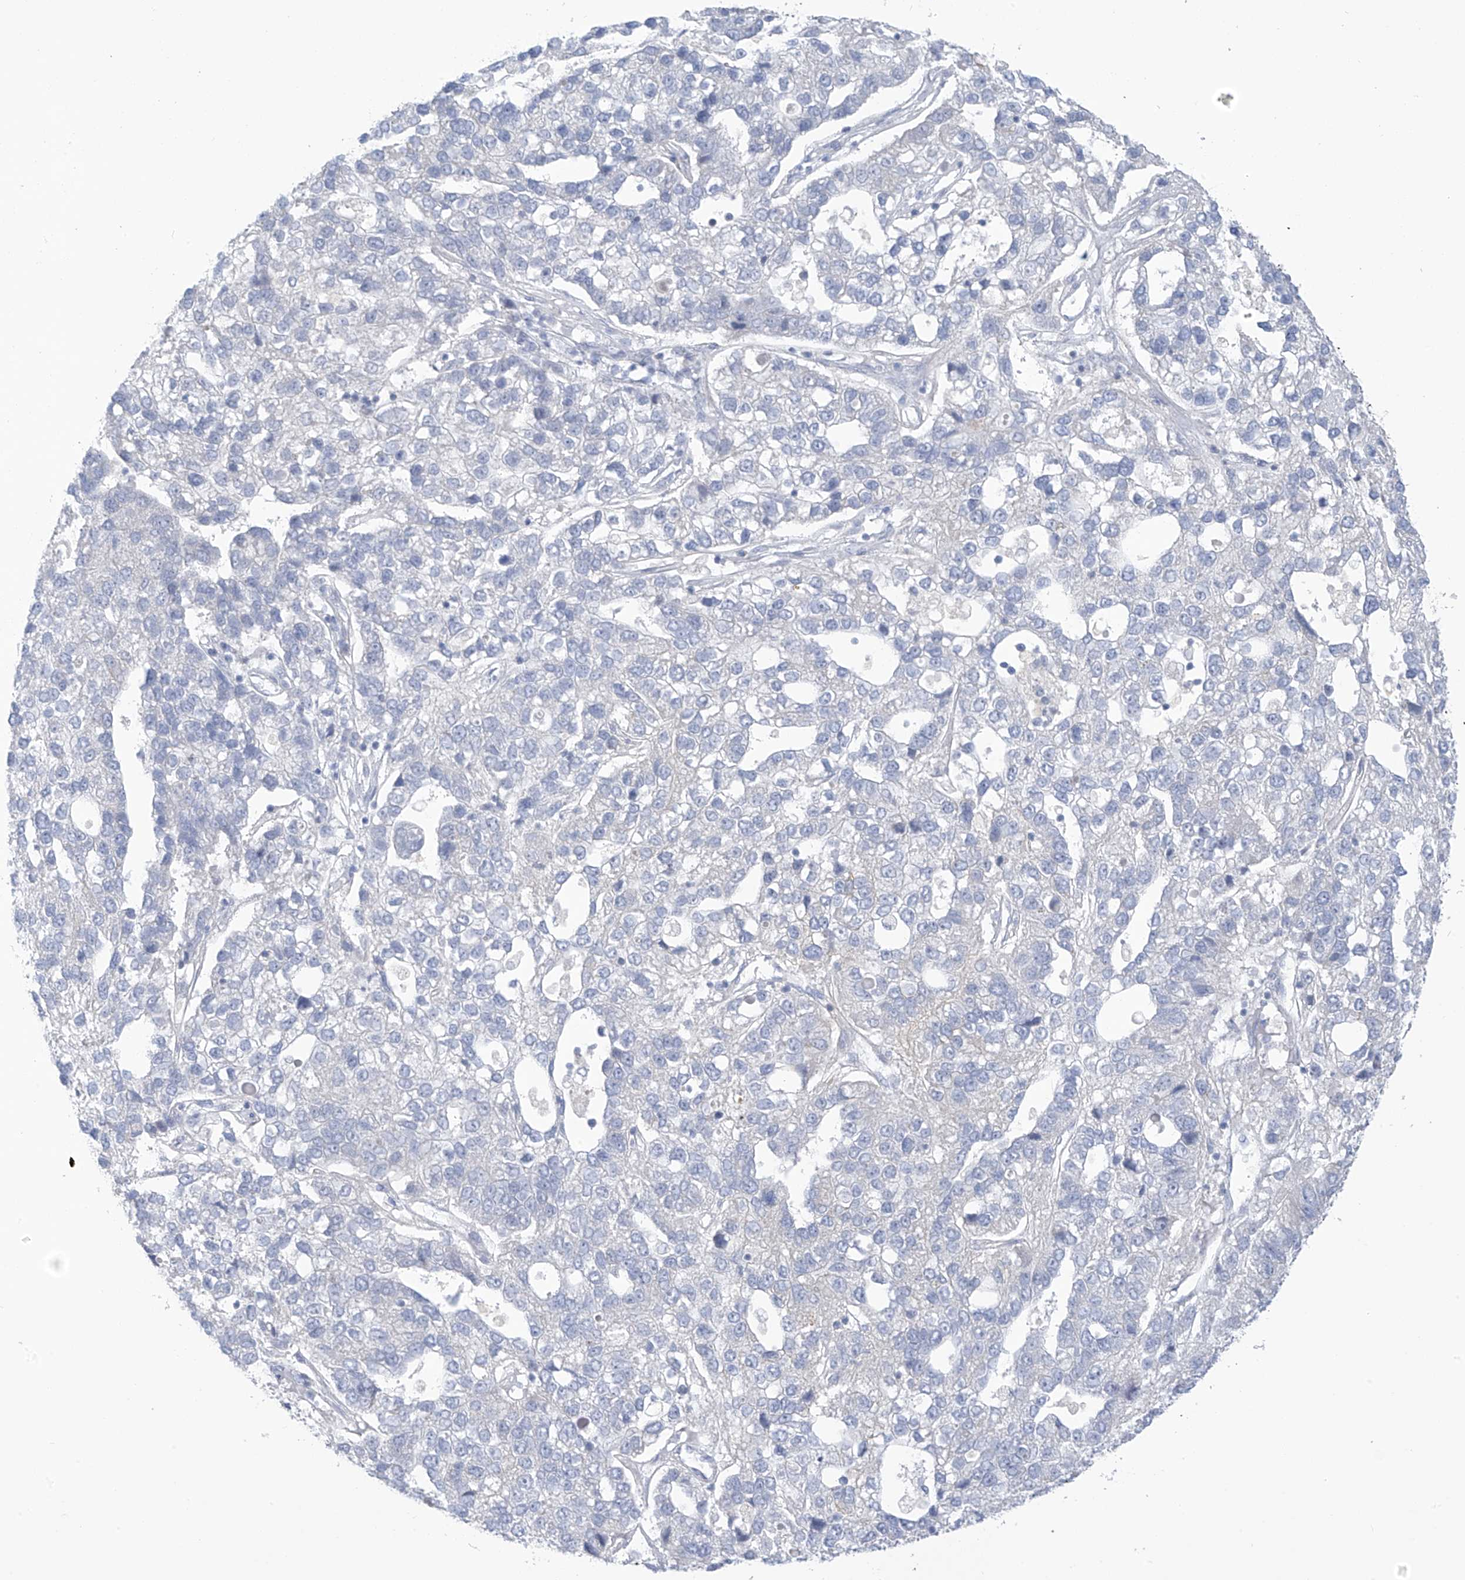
{"staining": {"intensity": "negative", "quantity": "none", "location": "none"}, "tissue": "pancreatic cancer", "cell_type": "Tumor cells", "image_type": "cancer", "snomed": [{"axis": "morphology", "description": "Adenocarcinoma, NOS"}, {"axis": "topography", "description": "Pancreas"}], "caption": "Pancreatic adenocarcinoma stained for a protein using immunohistochemistry (IHC) displays no expression tumor cells.", "gene": "SLC6A12", "patient": {"sex": "female", "age": 61}}